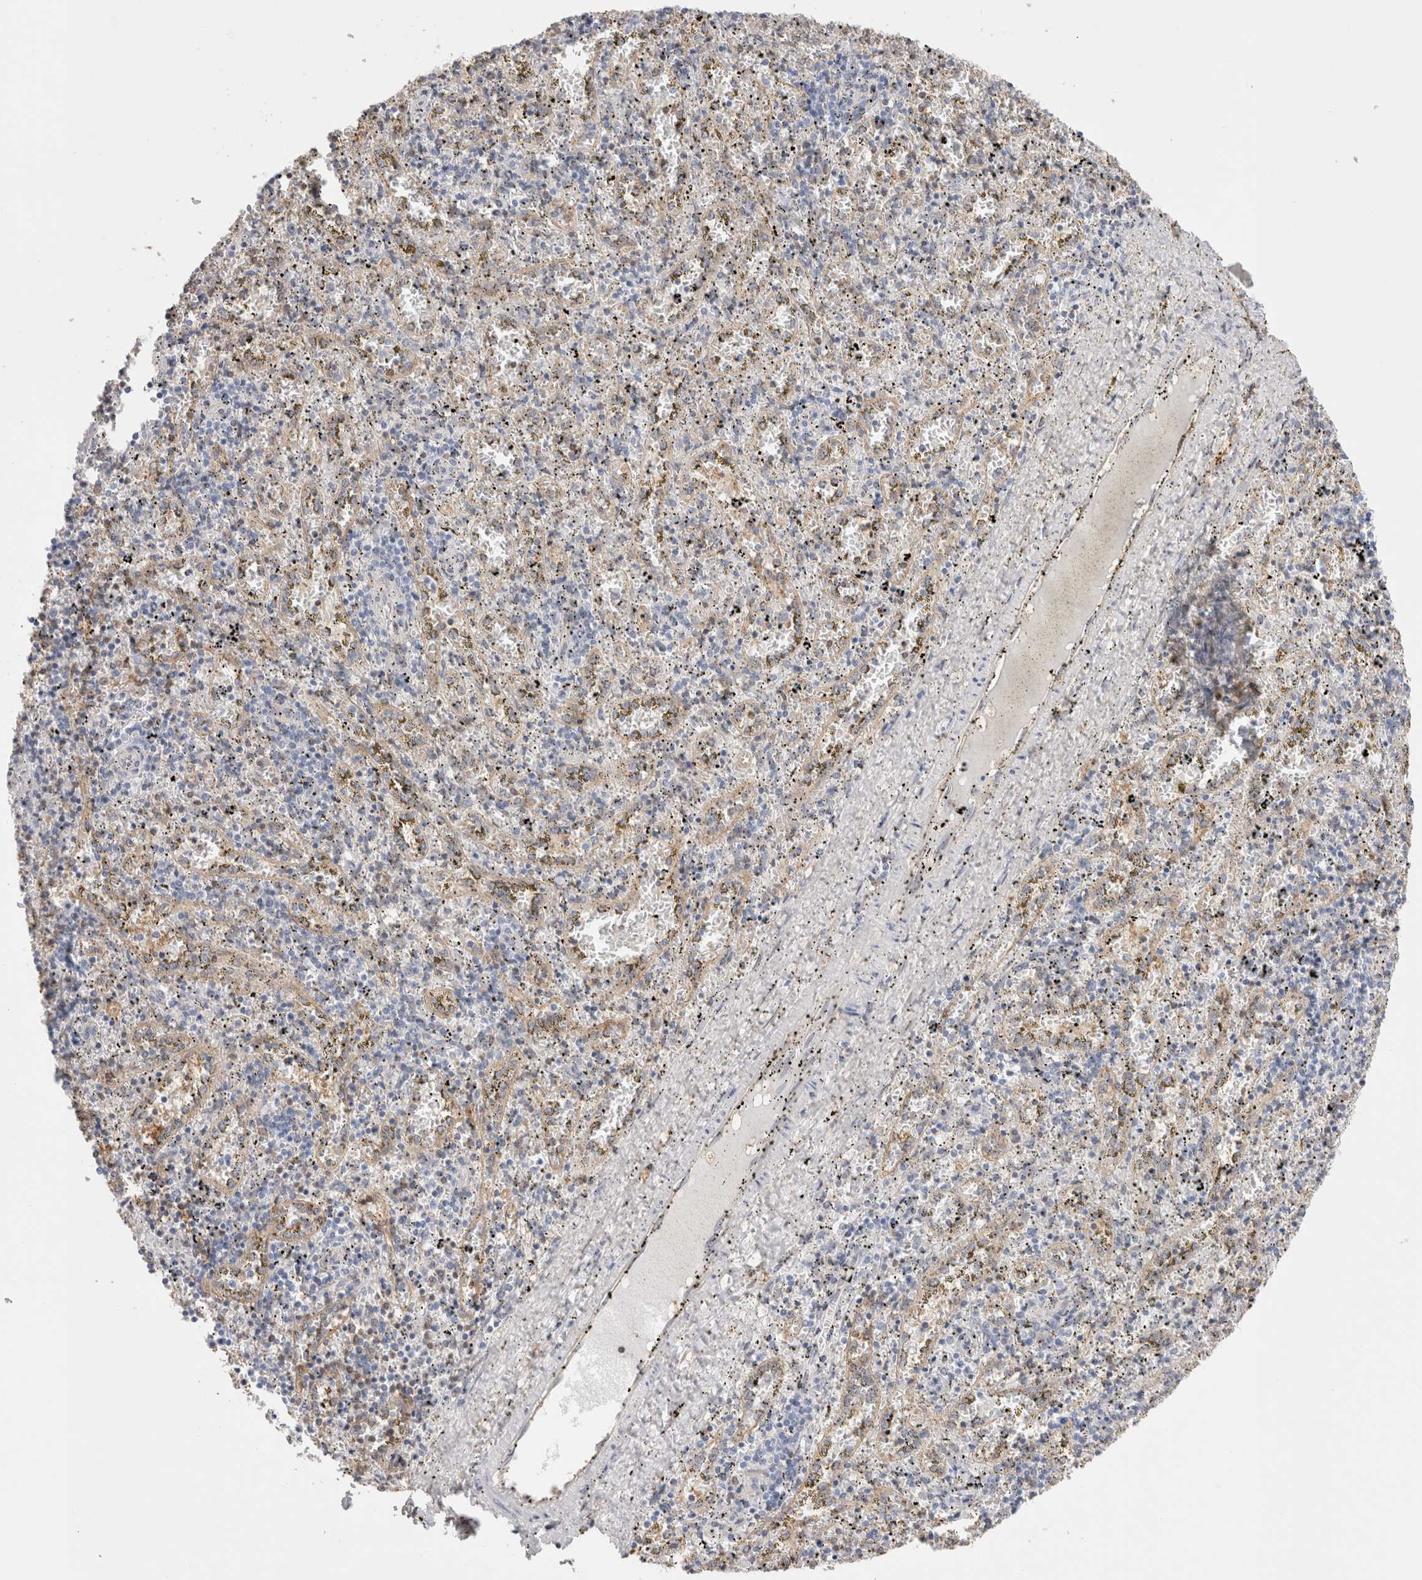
{"staining": {"intensity": "weak", "quantity": "<25%", "location": "cytoplasmic/membranous"}, "tissue": "spleen", "cell_type": "Cells in red pulp", "image_type": "normal", "snomed": [{"axis": "morphology", "description": "Normal tissue, NOS"}, {"axis": "topography", "description": "Spleen"}], "caption": "Immunohistochemistry photomicrograph of benign spleen: human spleen stained with DAB (3,3'-diaminobenzidine) displays no significant protein positivity in cells in red pulp.", "gene": "CAPN2", "patient": {"sex": "male", "age": 11}}